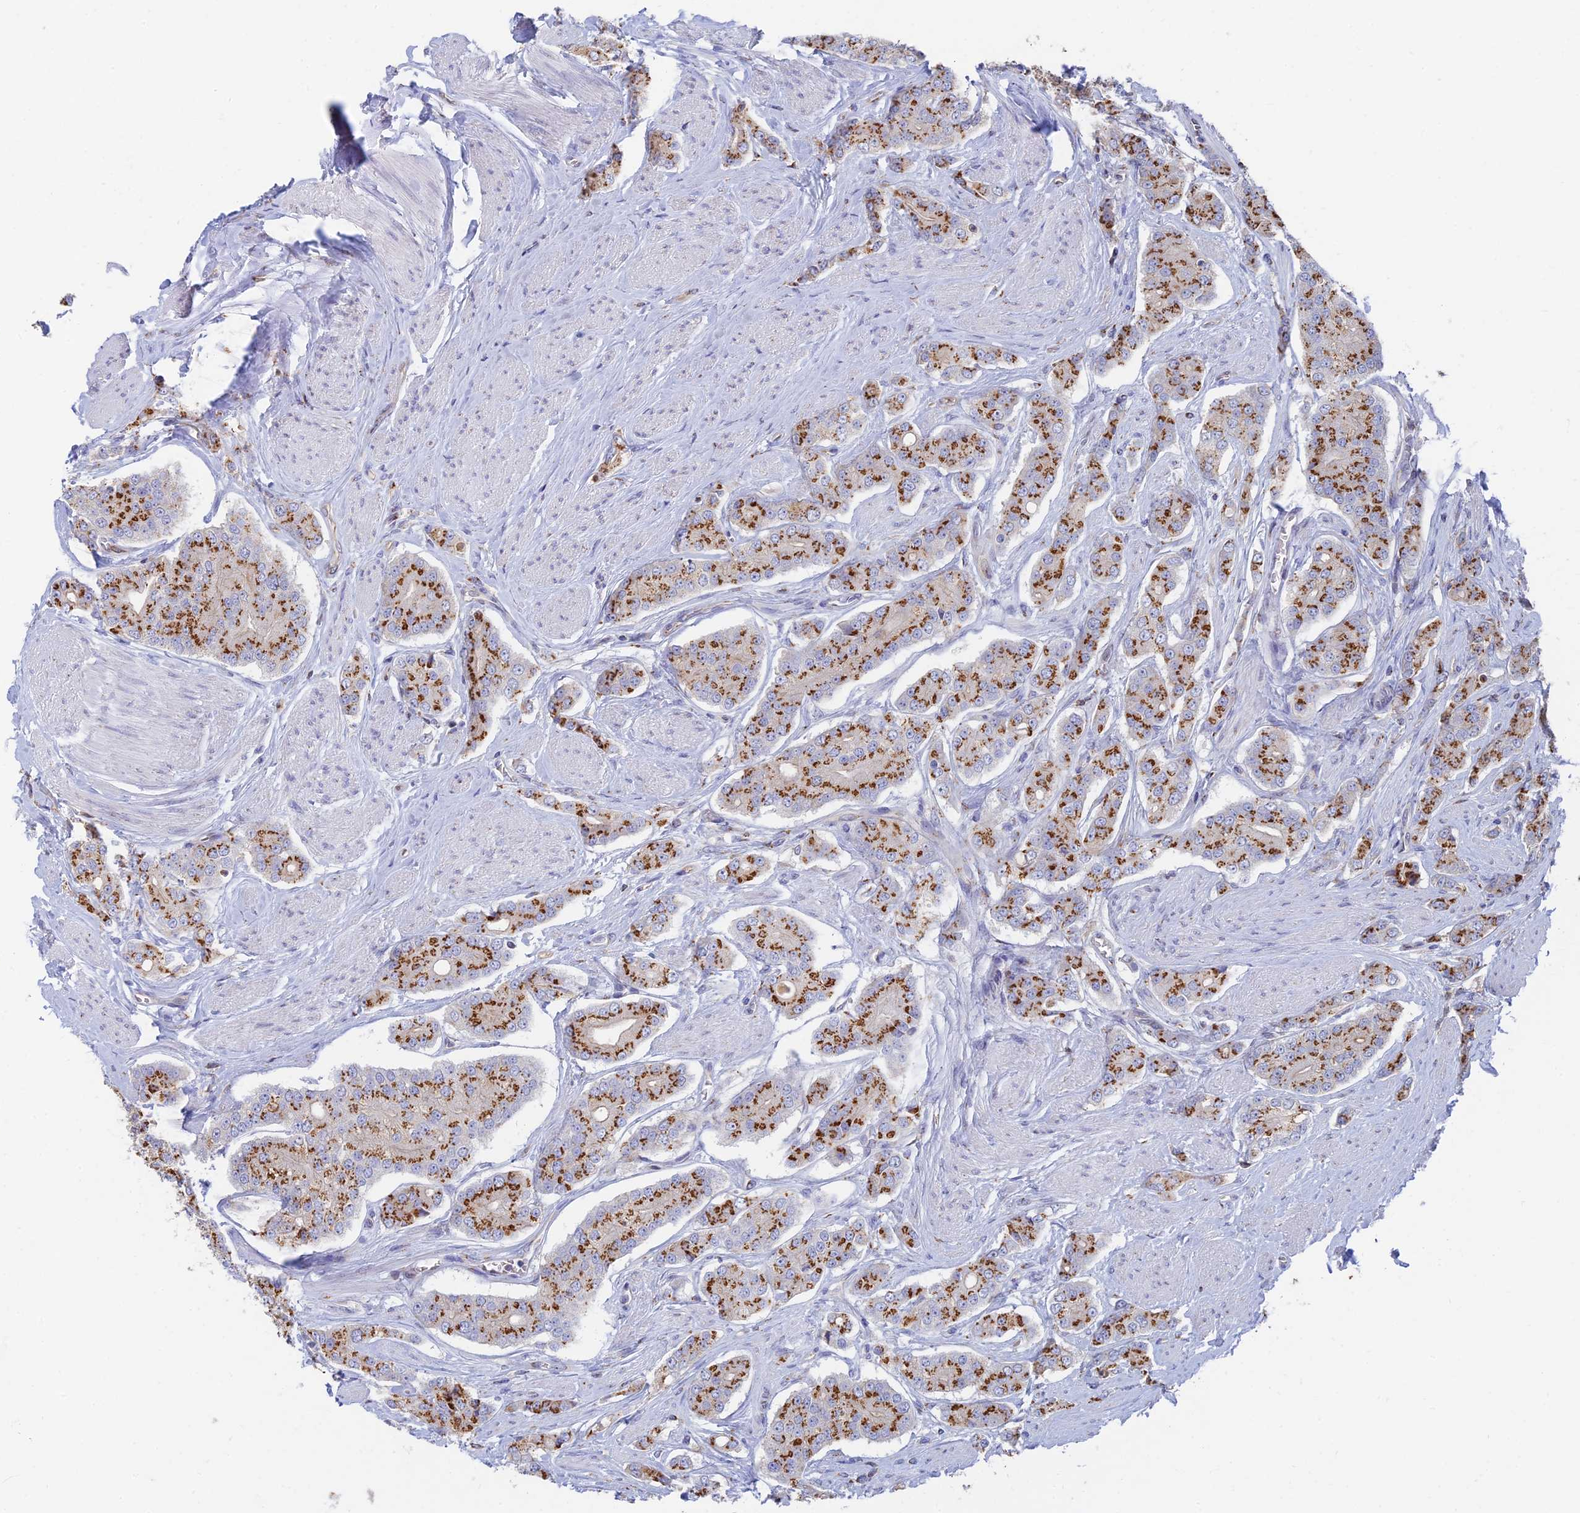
{"staining": {"intensity": "strong", "quantity": ">75%", "location": "cytoplasmic/membranous"}, "tissue": "prostate cancer", "cell_type": "Tumor cells", "image_type": "cancer", "snomed": [{"axis": "morphology", "description": "Adenocarcinoma, High grade"}, {"axis": "topography", "description": "Prostate"}], "caption": "Prostate cancer (adenocarcinoma (high-grade)) stained with a protein marker exhibits strong staining in tumor cells.", "gene": "HS2ST1", "patient": {"sex": "male", "age": 71}}